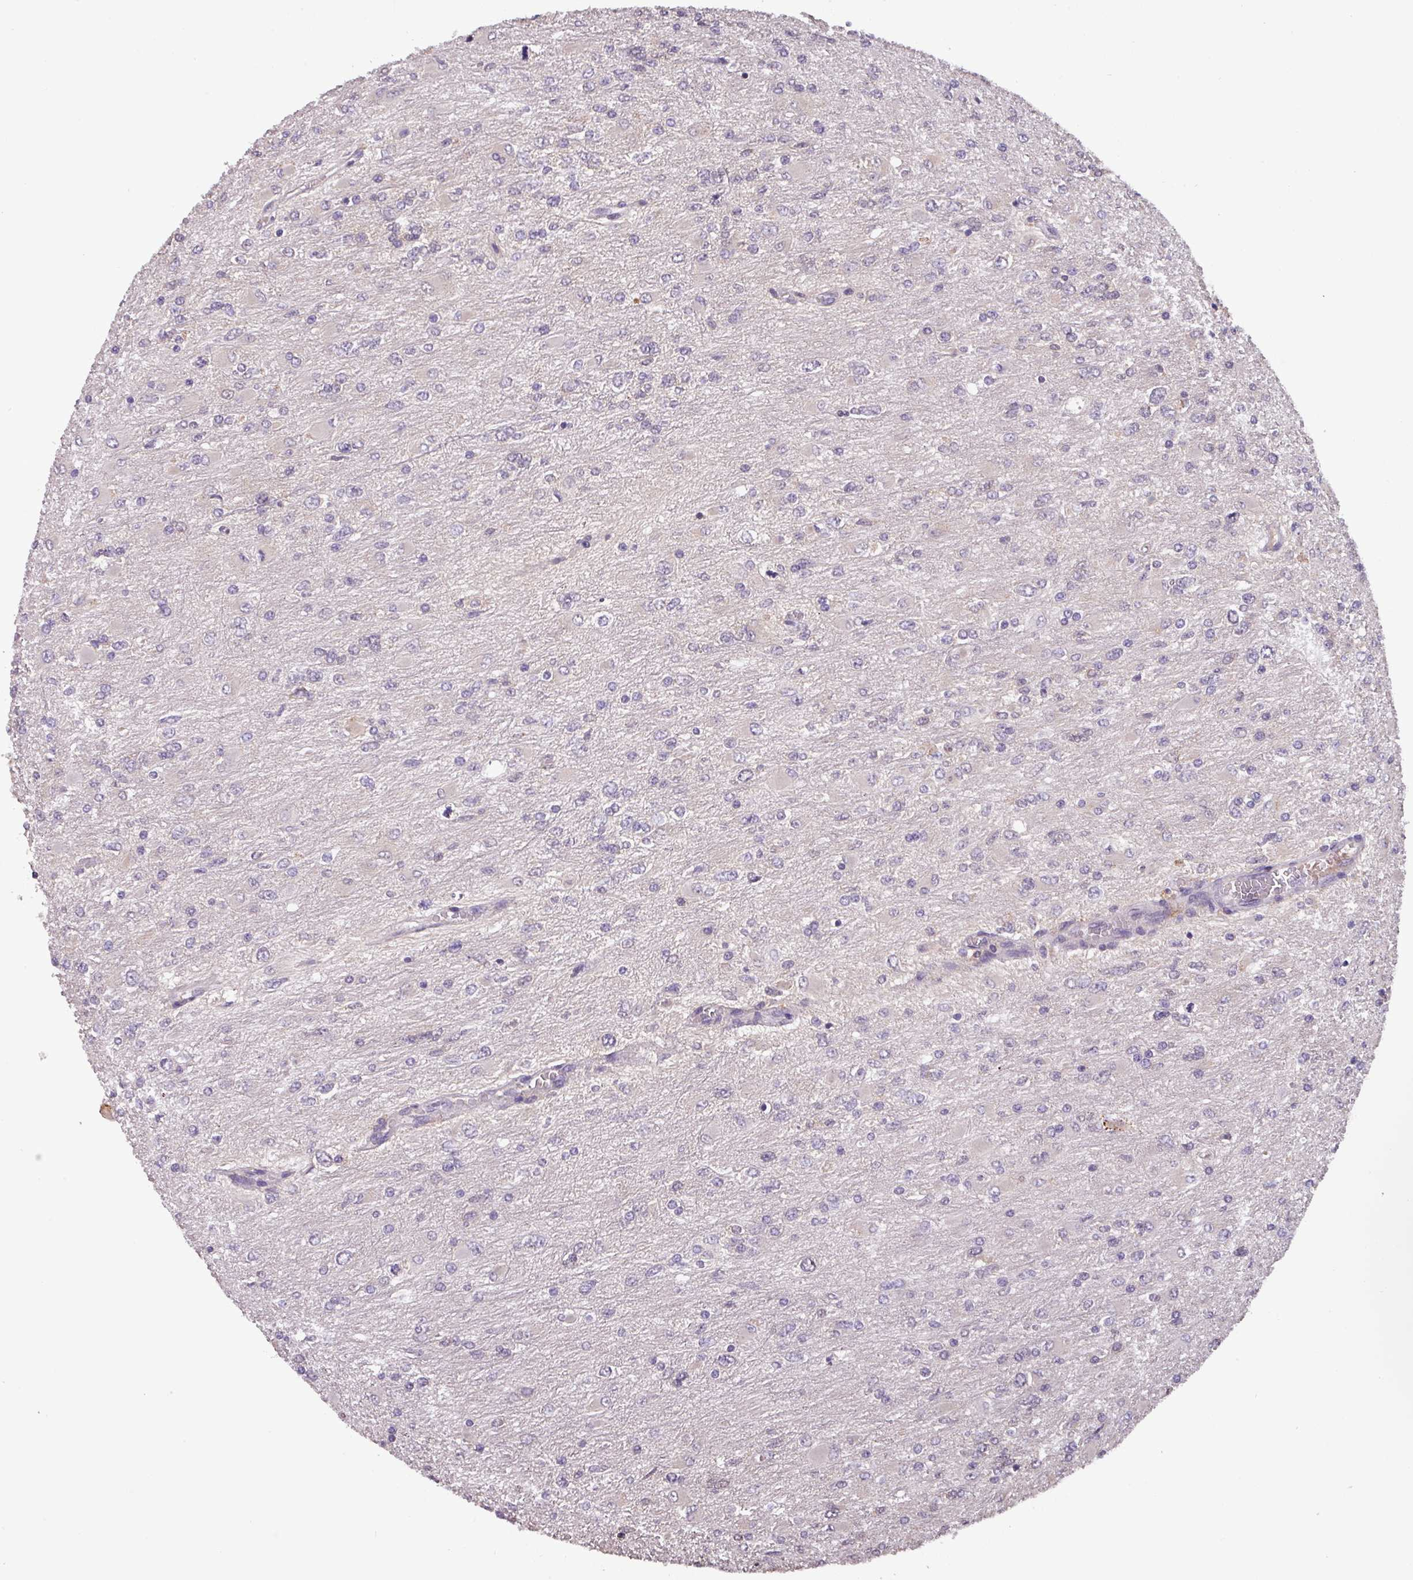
{"staining": {"intensity": "weak", "quantity": "25%-75%", "location": "nuclear"}, "tissue": "glioma", "cell_type": "Tumor cells", "image_type": "cancer", "snomed": [{"axis": "morphology", "description": "Glioma, malignant, High grade"}, {"axis": "topography", "description": "Cerebral cortex"}], "caption": "This image displays immunohistochemistry staining of malignant glioma (high-grade), with low weak nuclear expression in approximately 25%-75% of tumor cells.", "gene": "NOB1", "patient": {"sex": "female", "age": 36}}